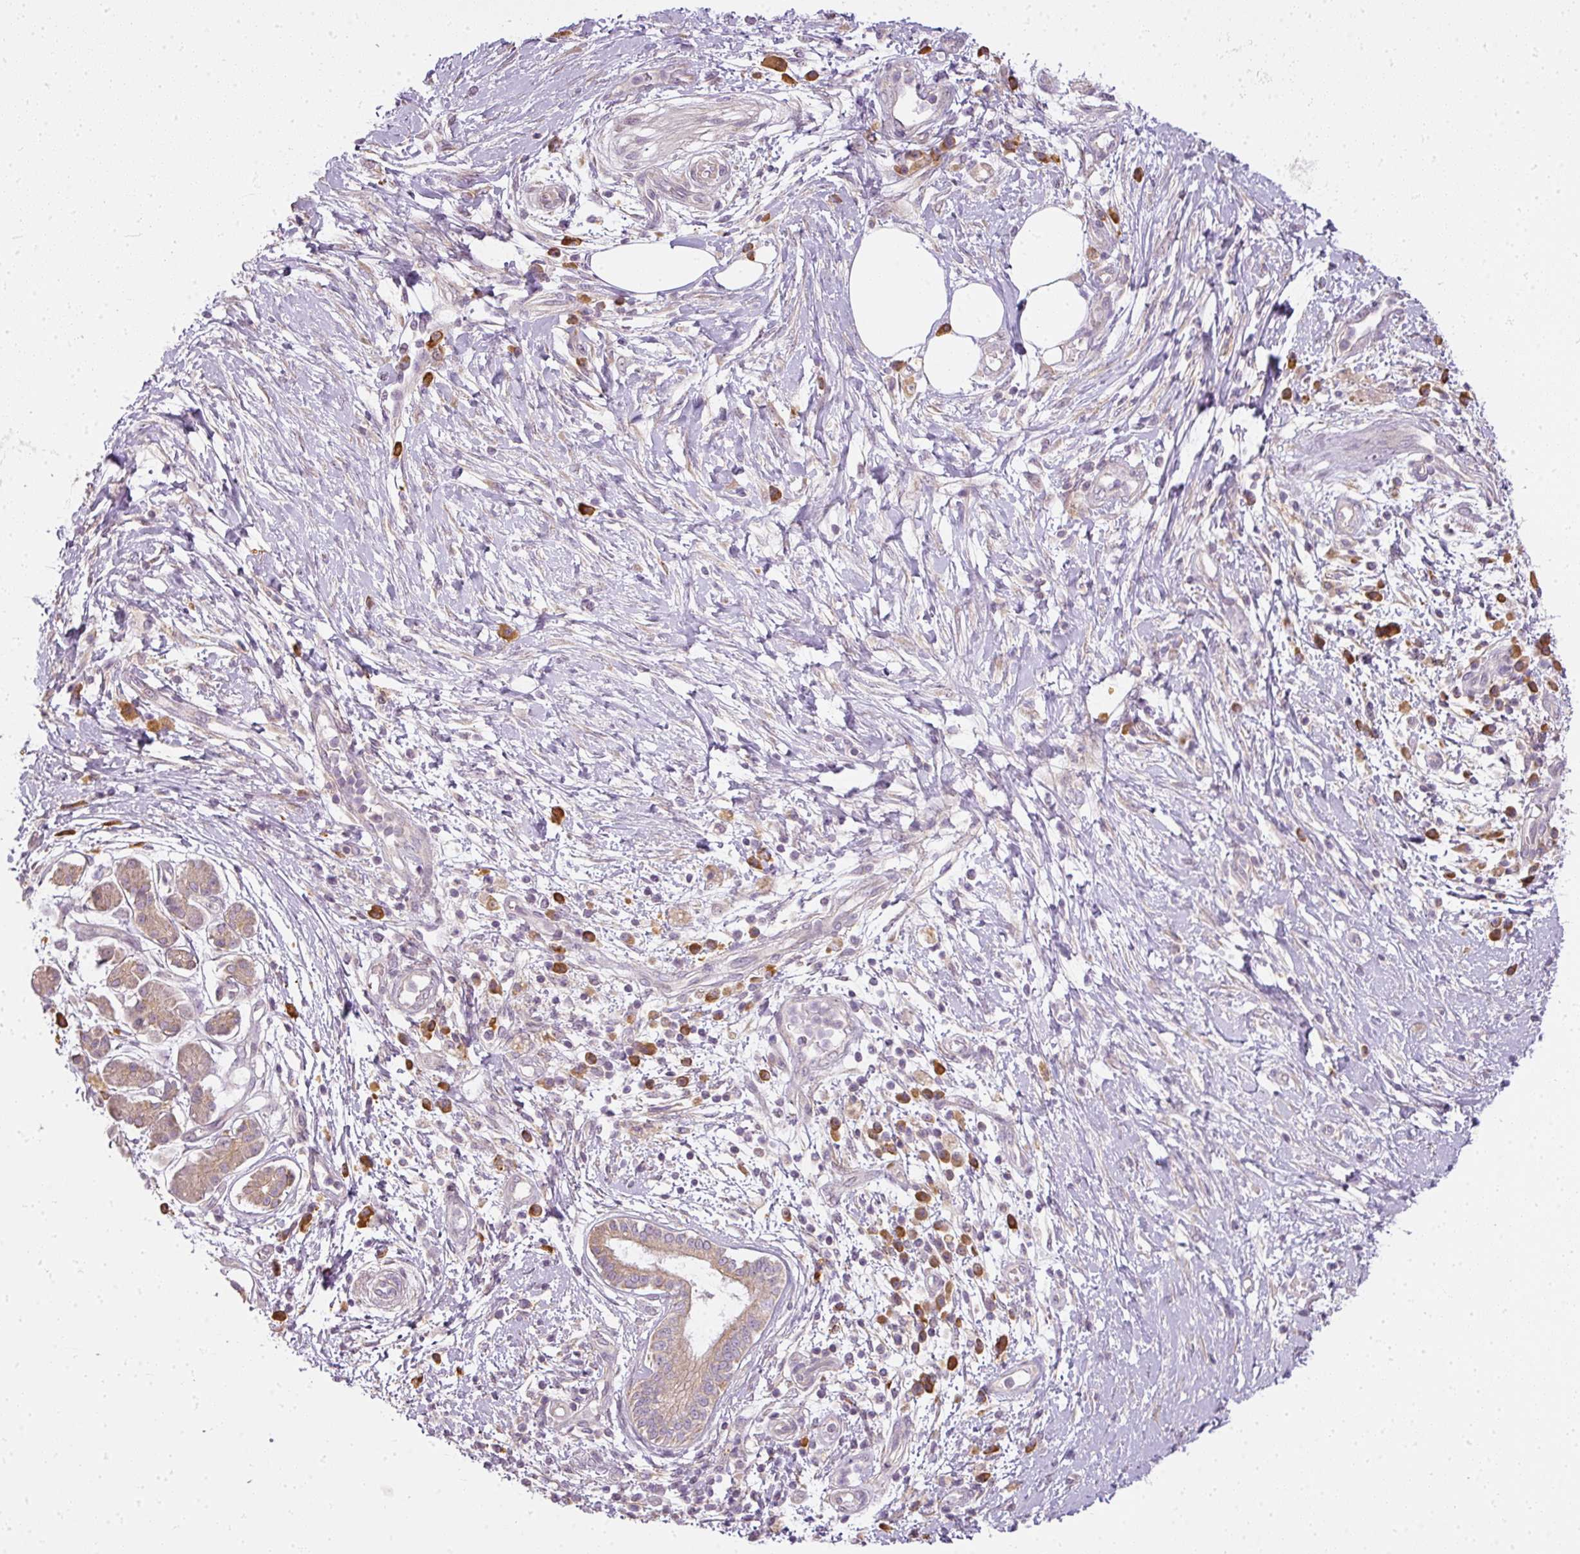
{"staining": {"intensity": "moderate", "quantity": ">75%", "location": "cytoplasmic/membranous"}, "tissue": "pancreatic cancer", "cell_type": "Tumor cells", "image_type": "cancer", "snomed": [{"axis": "morphology", "description": "Adenocarcinoma, NOS"}, {"axis": "topography", "description": "Pancreas"}], "caption": "Brown immunohistochemical staining in pancreatic adenocarcinoma exhibits moderate cytoplasmic/membranous staining in approximately >75% of tumor cells.", "gene": "LY75", "patient": {"sex": "male", "age": 68}}